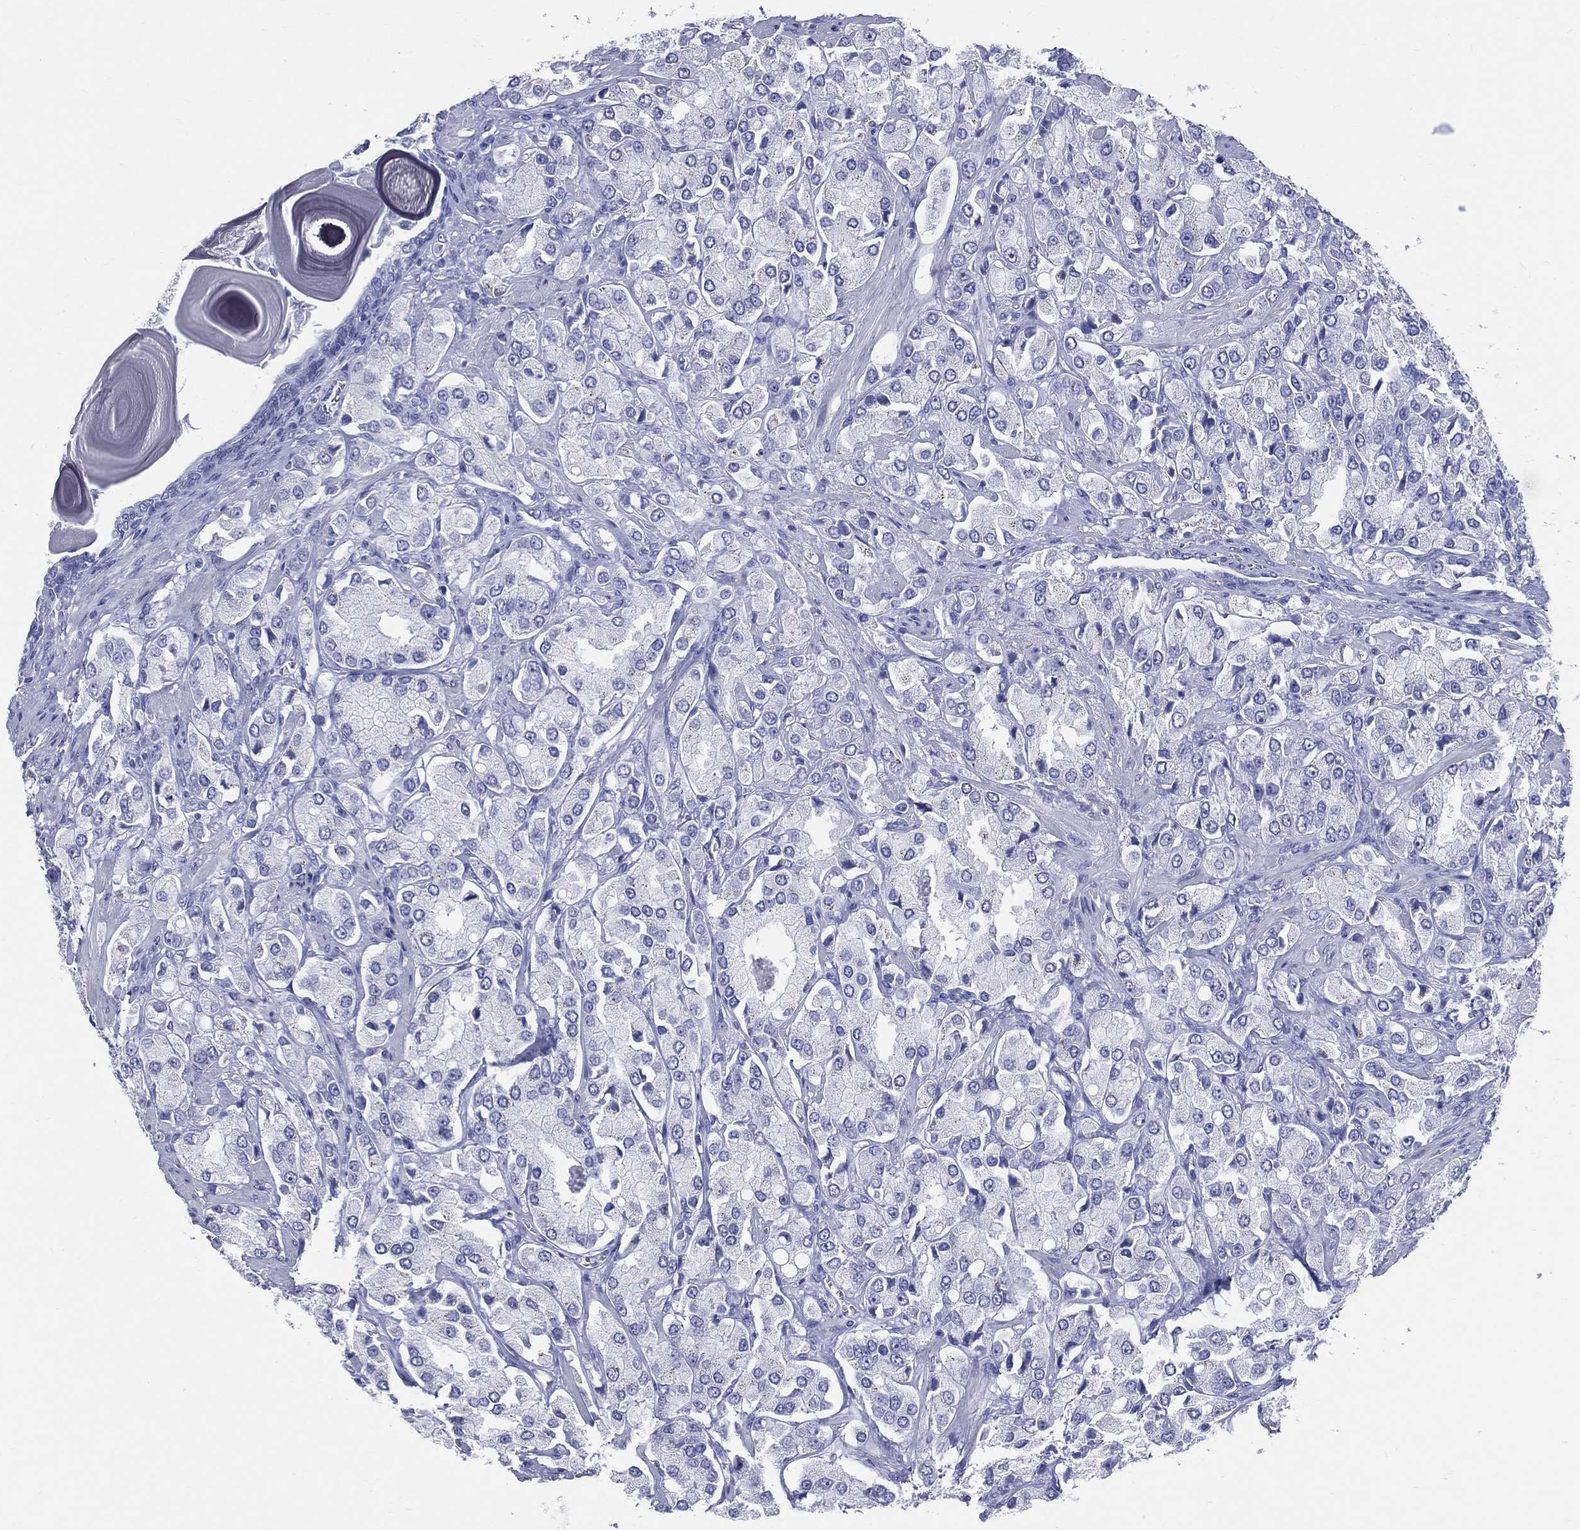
{"staining": {"intensity": "negative", "quantity": "none", "location": "none"}, "tissue": "prostate cancer", "cell_type": "Tumor cells", "image_type": "cancer", "snomed": [{"axis": "morphology", "description": "Adenocarcinoma, NOS"}, {"axis": "topography", "description": "Prostate and seminal vesicle, NOS"}, {"axis": "topography", "description": "Prostate"}], "caption": "DAB immunohistochemical staining of human prostate adenocarcinoma shows no significant expression in tumor cells.", "gene": "CYLC1", "patient": {"sex": "male", "age": 64}}